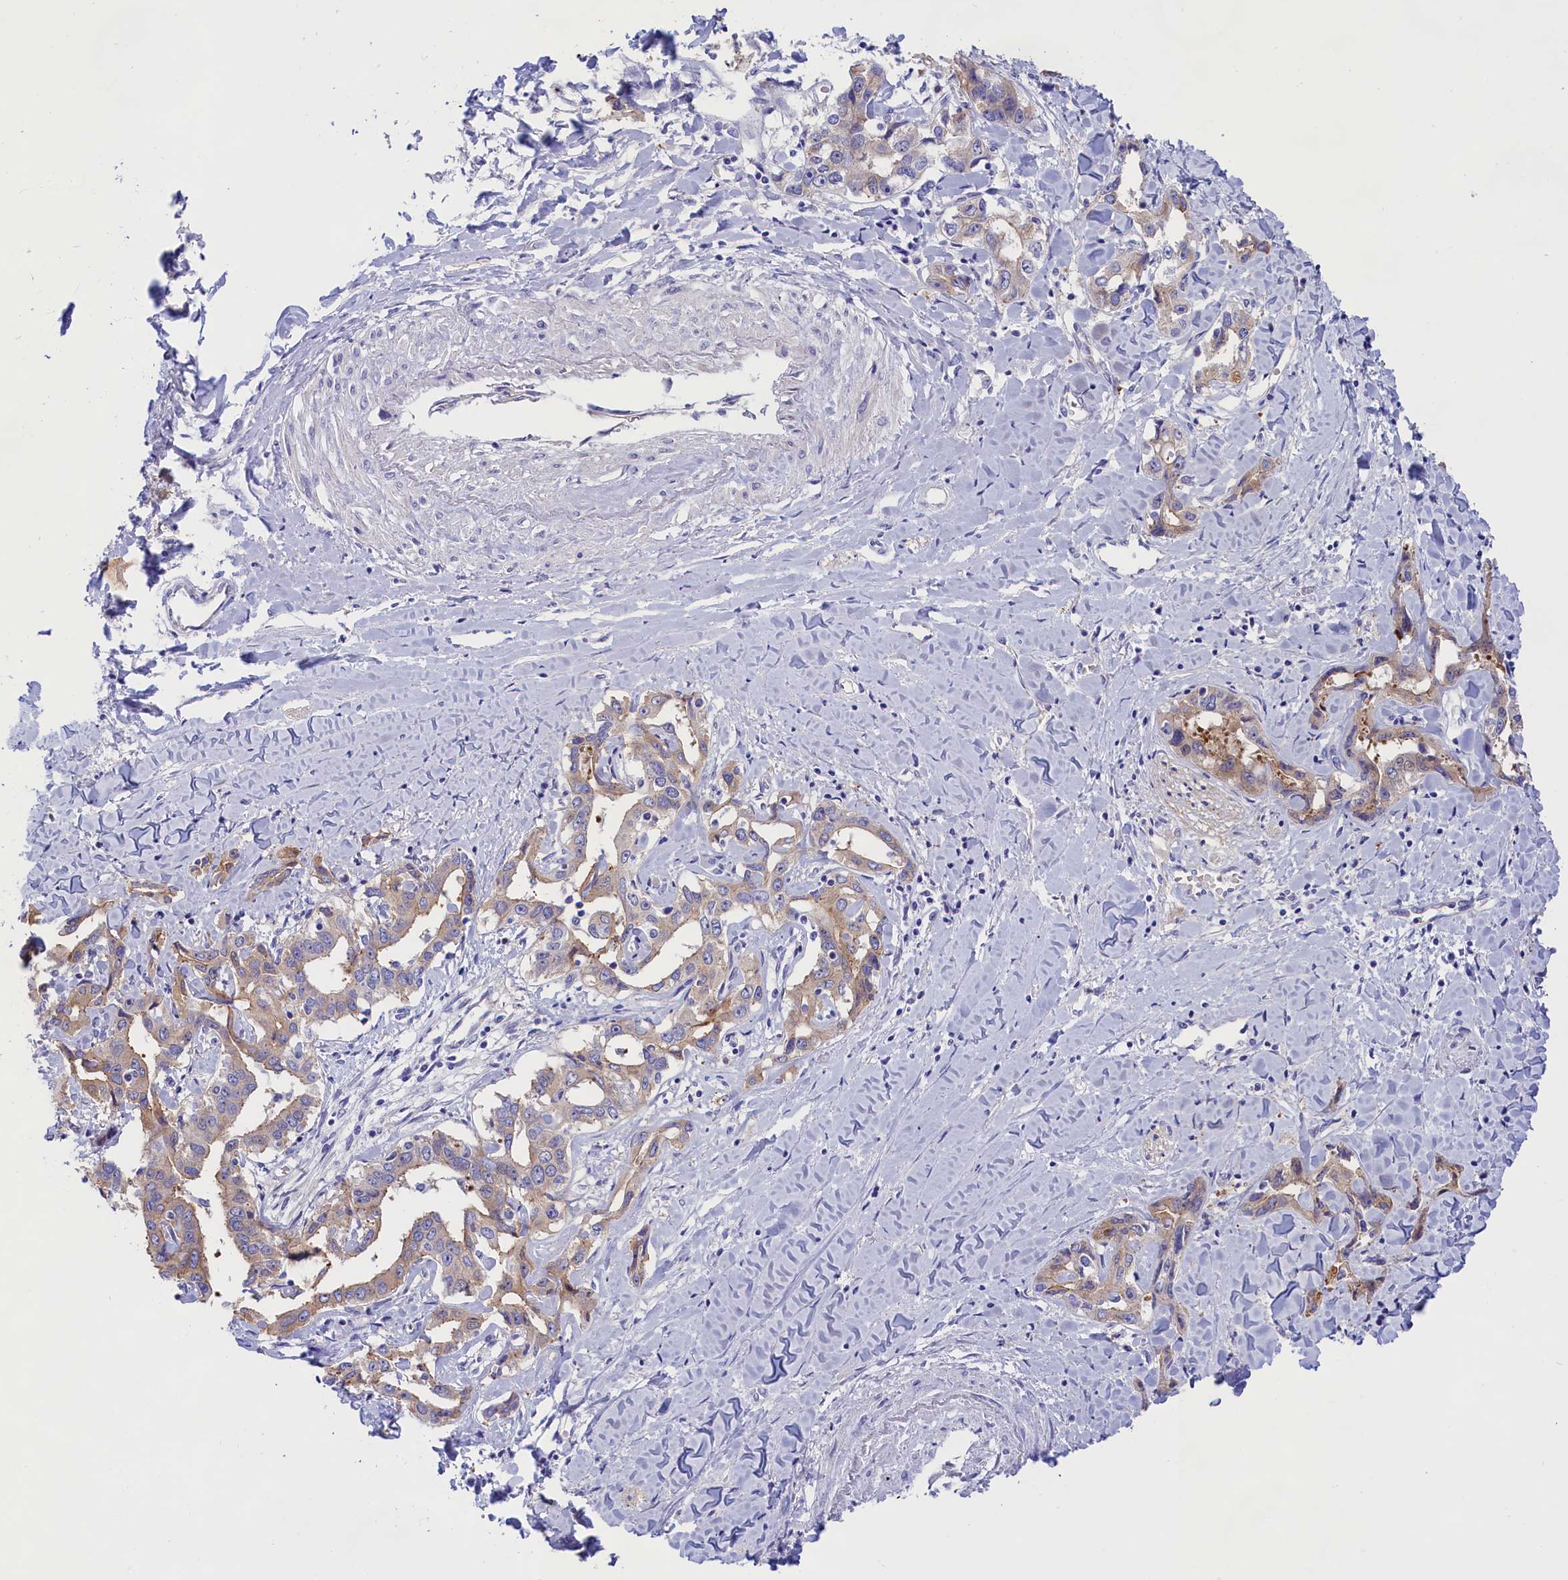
{"staining": {"intensity": "weak", "quantity": "25%-75%", "location": "cytoplasmic/membranous"}, "tissue": "liver cancer", "cell_type": "Tumor cells", "image_type": "cancer", "snomed": [{"axis": "morphology", "description": "Cholangiocarcinoma"}, {"axis": "topography", "description": "Liver"}], "caption": "Liver cancer stained with immunohistochemistry (IHC) reveals weak cytoplasmic/membranous expression in approximately 25%-75% of tumor cells. (DAB = brown stain, brightfield microscopy at high magnification).", "gene": "PPP1R13L", "patient": {"sex": "male", "age": 59}}